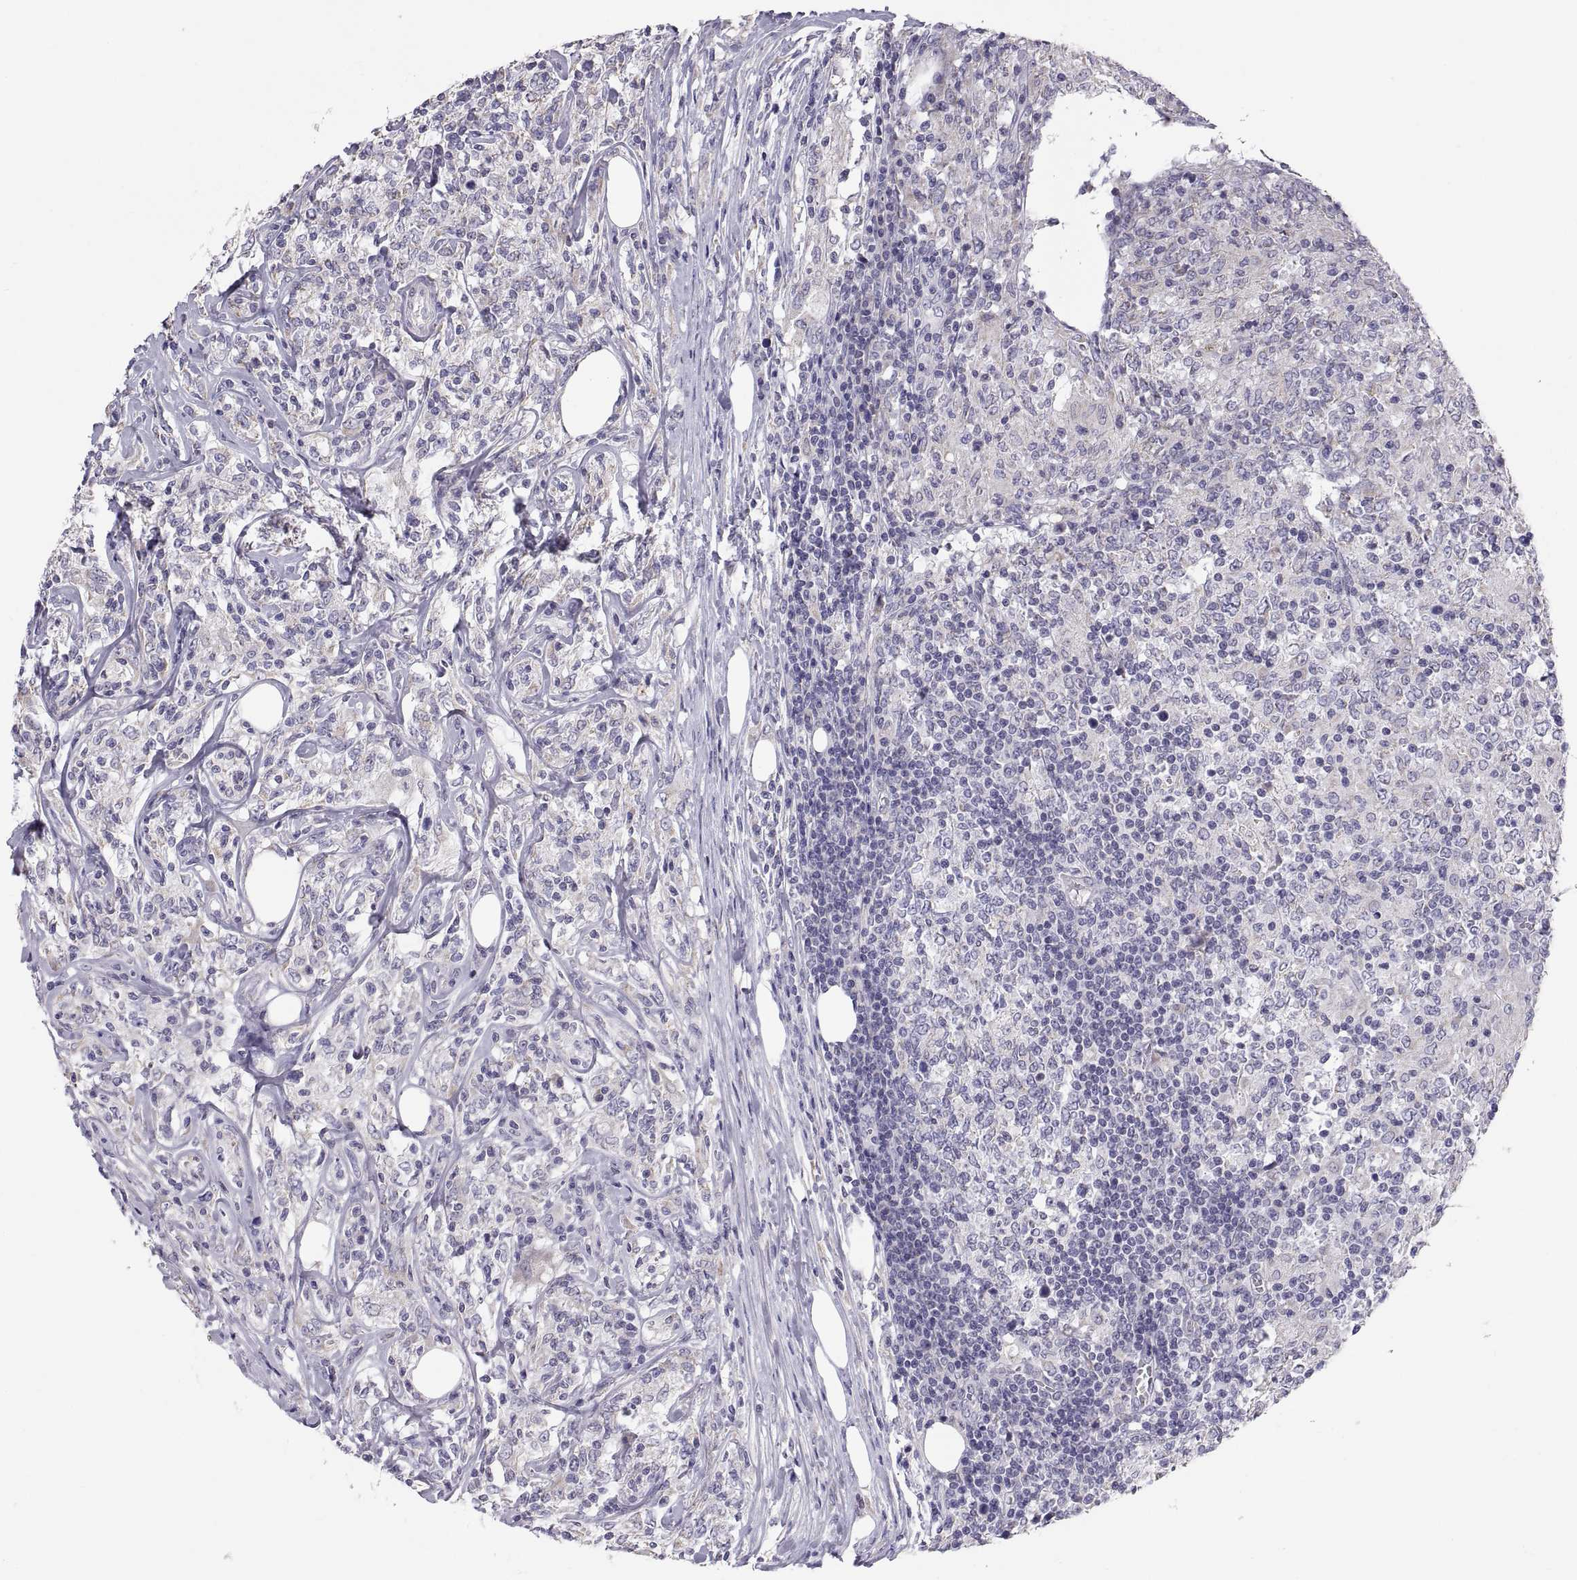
{"staining": {"intensity": "negative", "quantity": "none", "location": "none"}, "tissue": "lymphoma", "cell_type": "Tumor cells", "image_type": "cancer", "snomed": [{"axis": "morphology", "description": "Malignant lymphoma, non-Hodgkin's type, High grade"}, {"axis": "topography", "description": "Lymph node"}], "caption": "Human high-grade malignant lymphoma, non-Hodgkin's type stained for a protein using IHC displays no expression in tumor cells.", "gene": "TNNC1", "patient": {"sex": "female", "age": 84}}